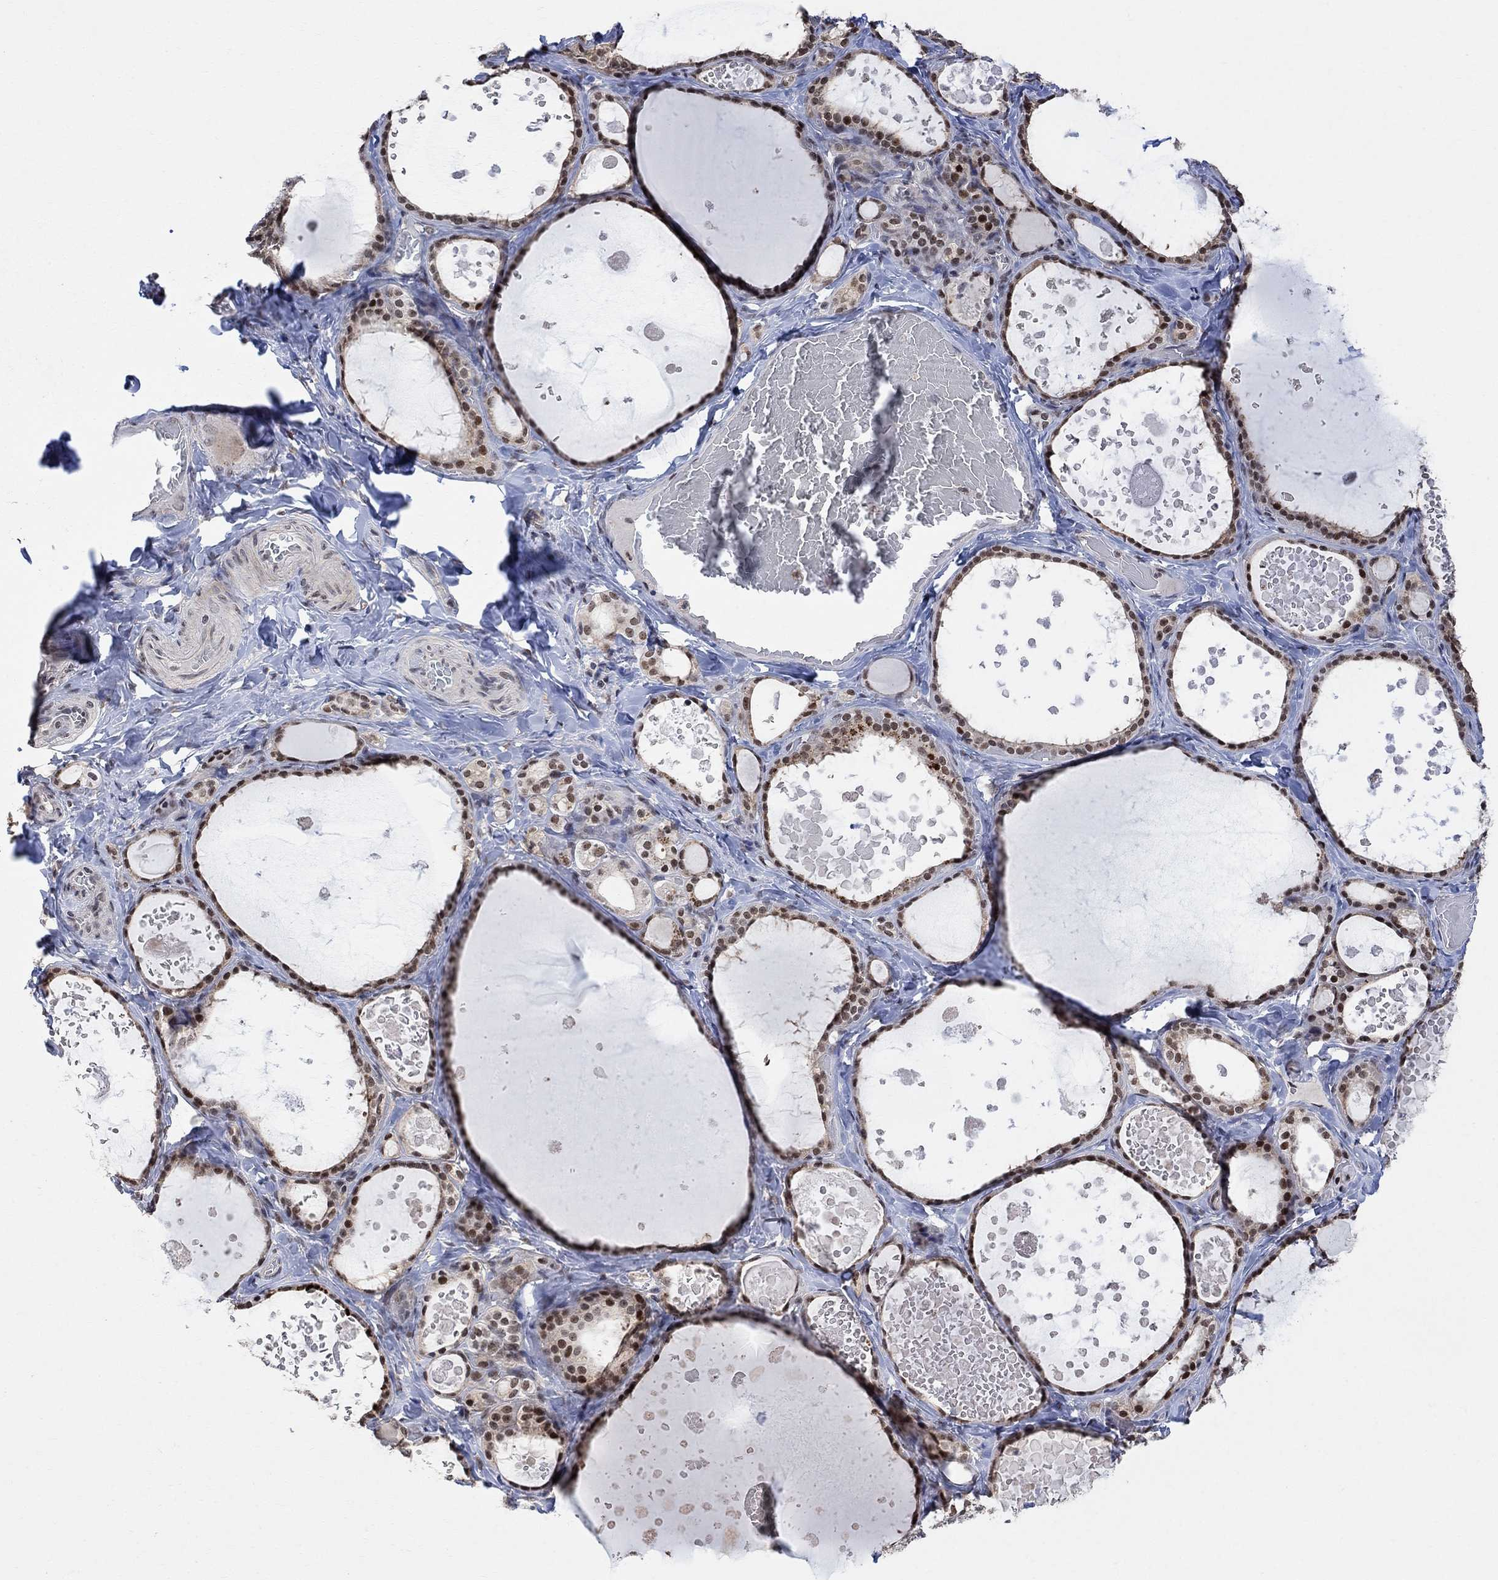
{"staining": {"intensity": "strong", "quantity": "25%-75%", "location": "nuclear"}, "tissue": "thyroid gland", "cell_type": "Glandular cells", "image_type": "normal", "snomed": [{"axis": "morphology", "description": "Normal tissue, NOS"}, {"axis": "topography", "description": "Thyroid gland"}], "caption": "A high-resolution histopathology image shows IHC staining of normal thyroid gland, which shows strong nuclear expression in approximately 25%-75% of glandular cells.", "gene": "E4F1", "patient": {"sex": "female", "age": 56}}